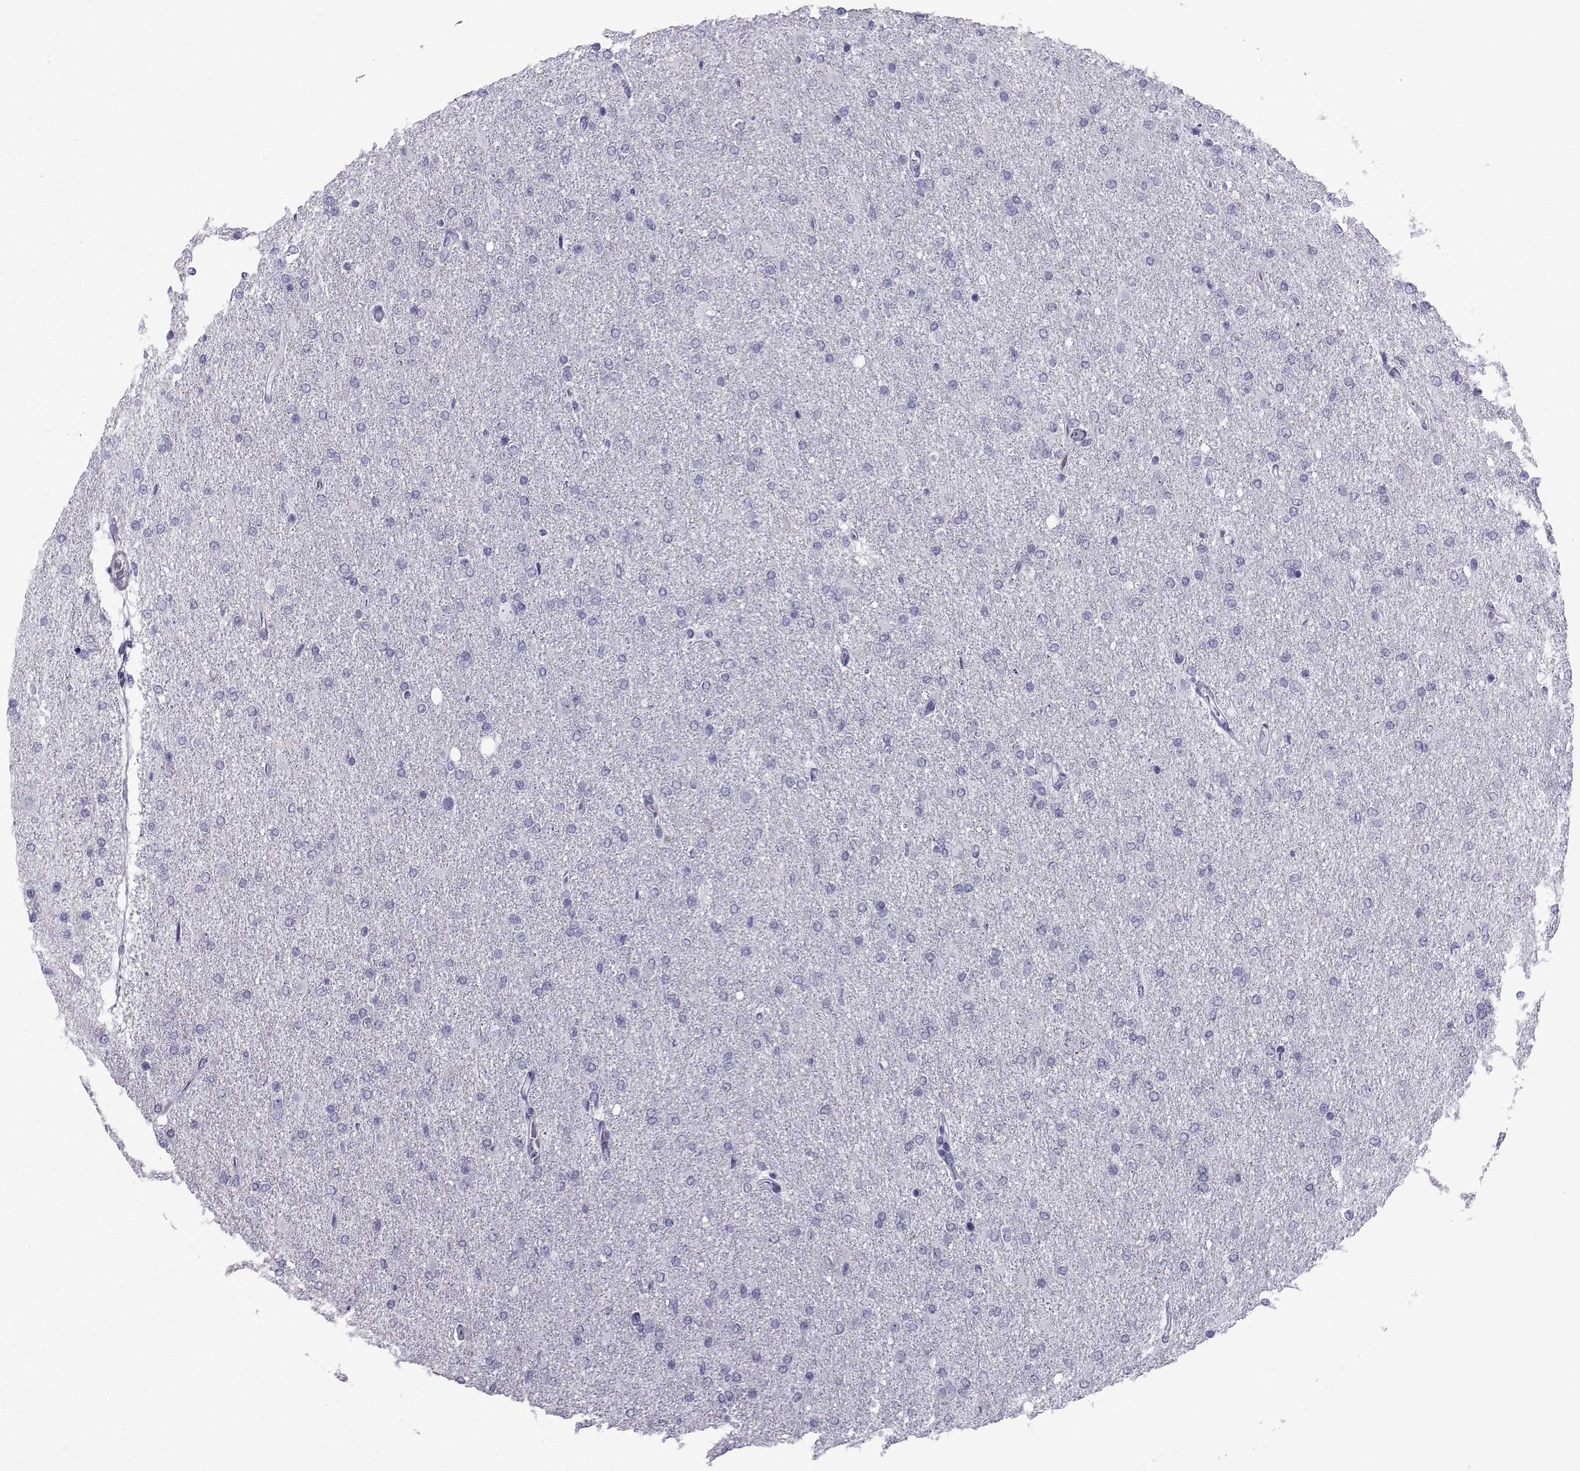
{"staining": {"intensity": "negative", "quantity": "none", "location": "none"}, "tissue": "glioma", "cell_type": "Tumor cells", "image_type": "cancer", "snomed": [{"axis": "morphology", "description": "Glioma, malignant, High grade"}, {"axis": "topography", "description": "Cerebral cortex"}], "caption": "A high-resolution photomicrograph shows immunohistochemistry staining of malignant glioma (high-grade), which exhibits no significant expression in tumor cells.", "gene": "SPANXD", "patient": {"sex": "male", "age": 70}}